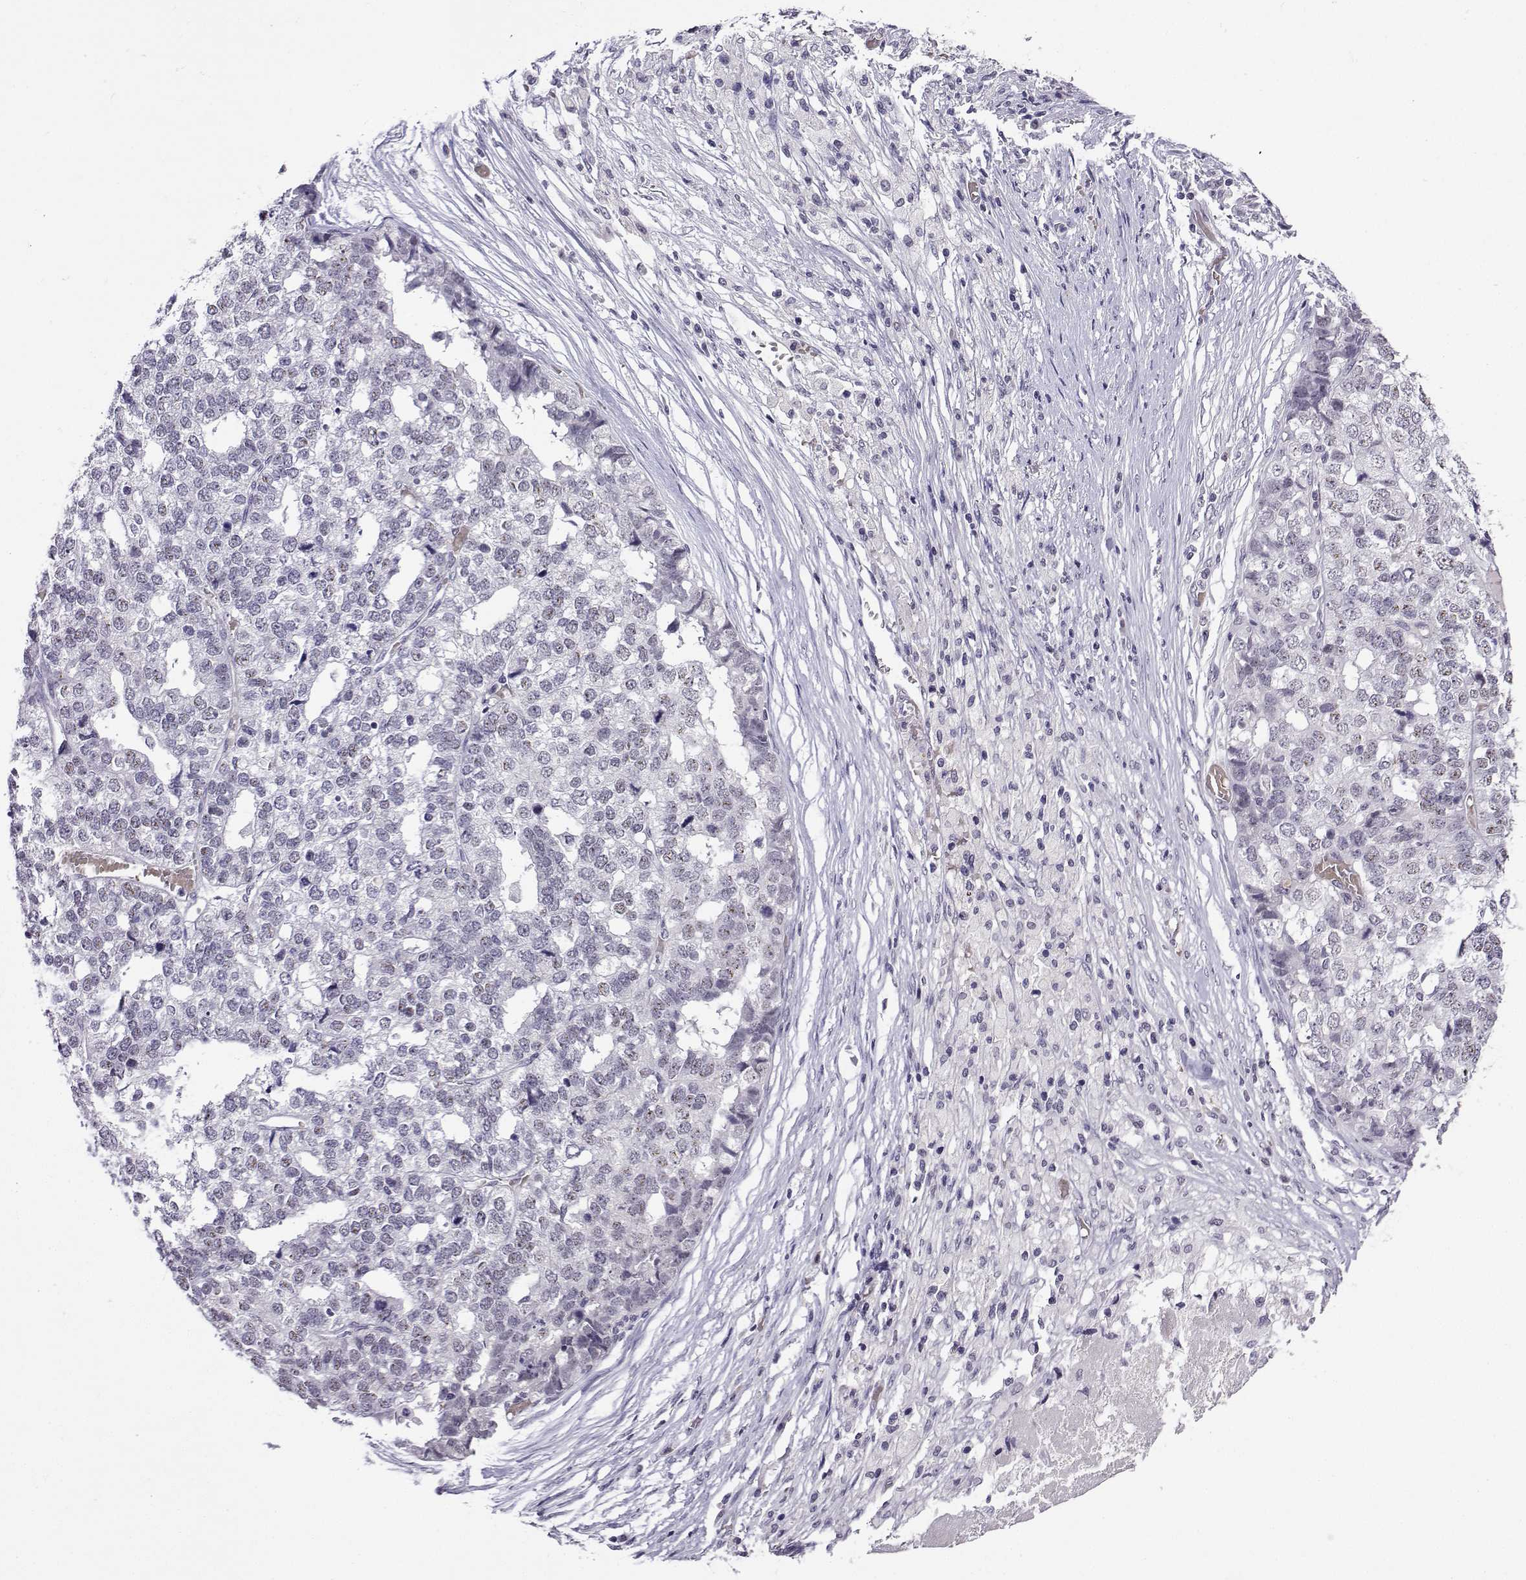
{"staining": {"intensity": "negative", "quantity": "none", "location": "none"}, "tissue": "stomach cancer", "cell_type": "Tumor cells", "image_type": "cancer", "snomed": [{"axis": "morphology", "description": "Adenocarcinoma, NOS"}, {"axis": "topography", "description": "Stomach"}], "caption": "An image of adenocarcinoma (stomach) stained for a protein reveals no brown staining in tumor cells.", "gene": "LRFN2", "patient": {"sex": "male", "age": 69}}